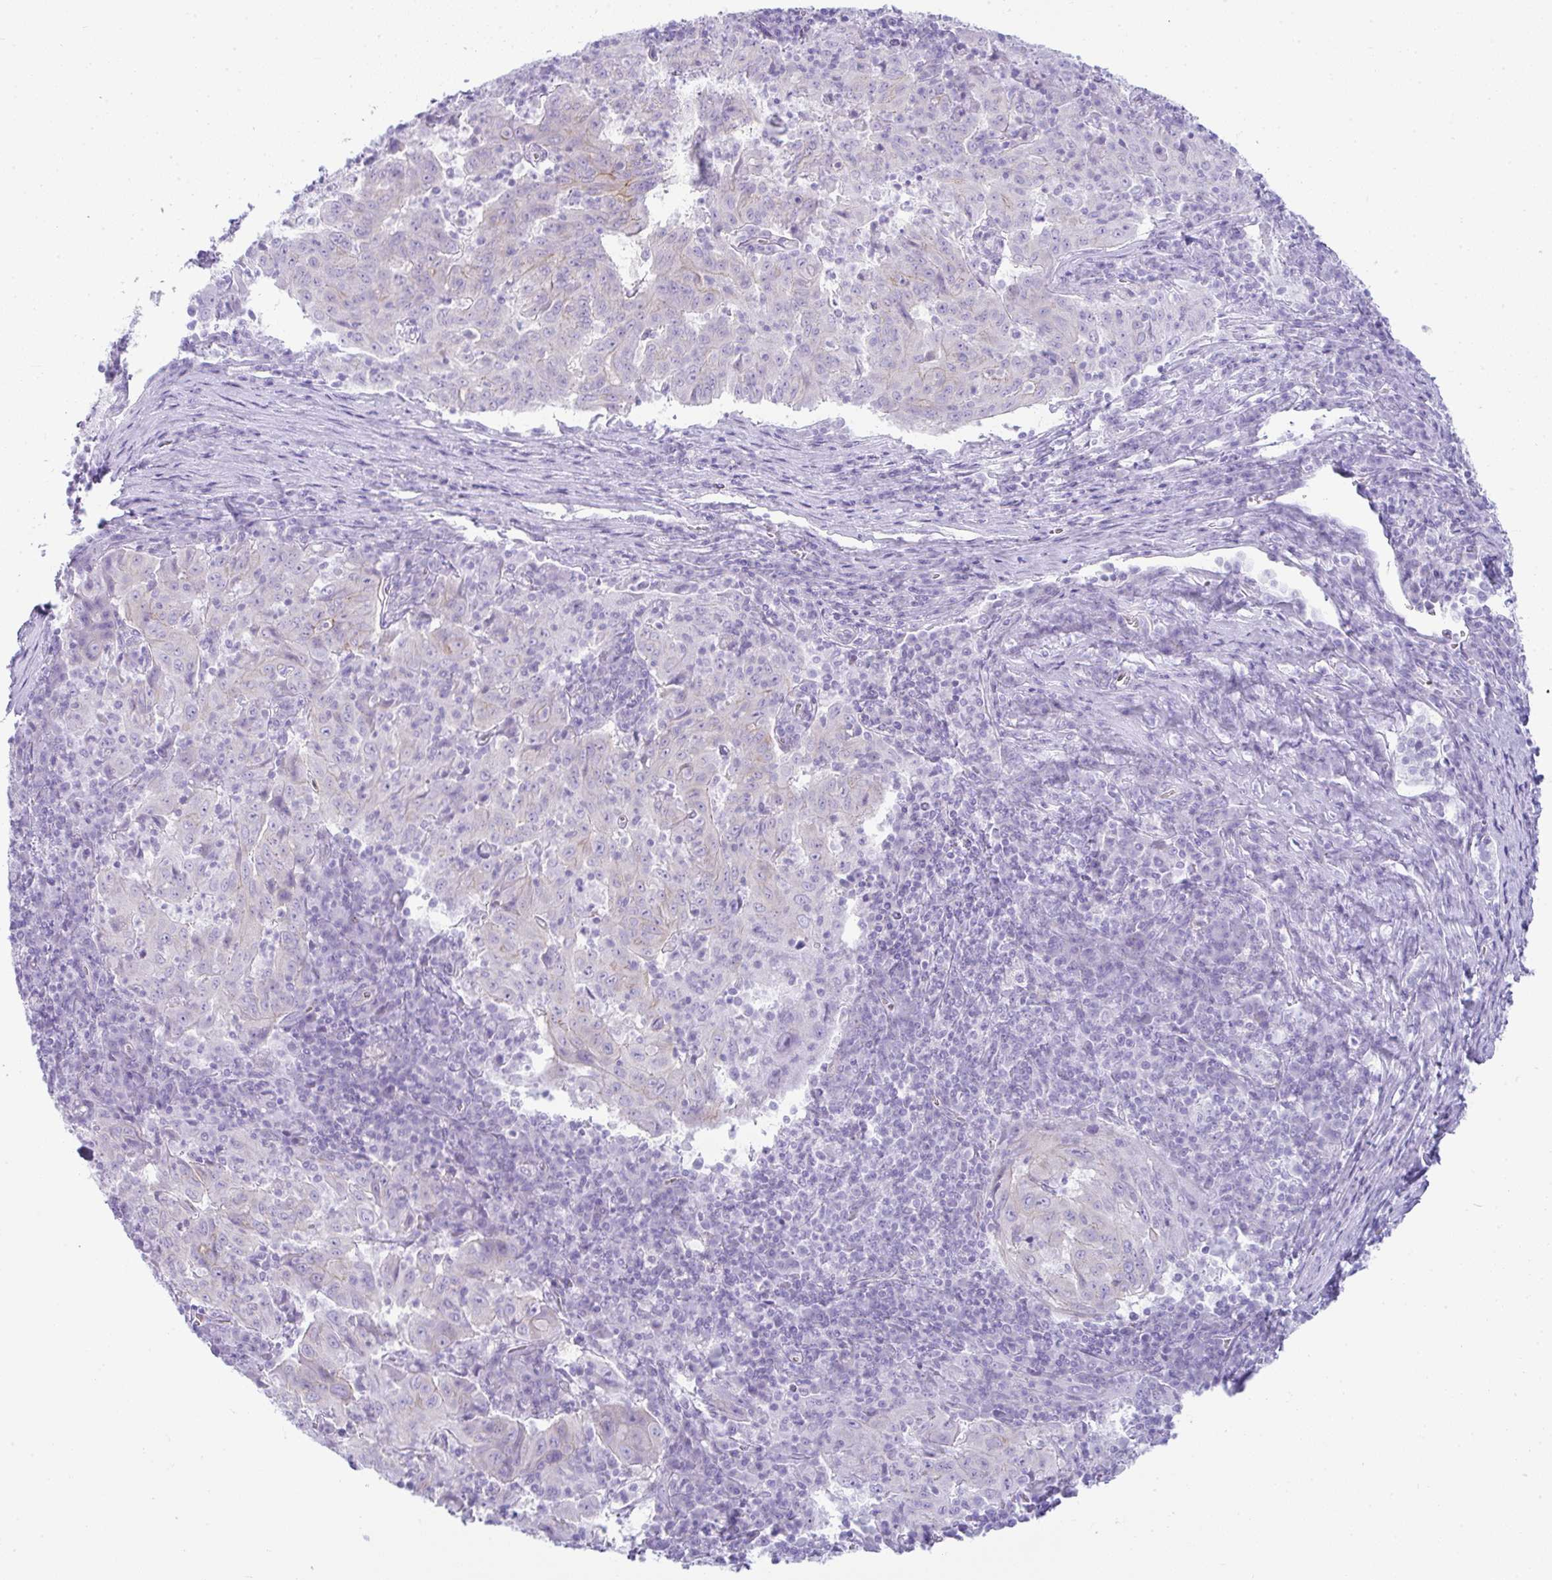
{"staining": {"intensity": "negative", "quantity": "none", "location": "none"}, "tissue": "pancreatic cancer", "cell_type": "Tumor cells", "image_type": "cancer", "snomed": [{"axis": "morphology", "description": "Adenocarcinoma, NOS"}, {"axis": "topography", "description": "Pancreas"}], "caption": "A photomicrograph of human pancreatic cancer is negative for staining in tumor cells.", "gene": "RASL10A", "patient": {"sex": "male", "age": 63}}